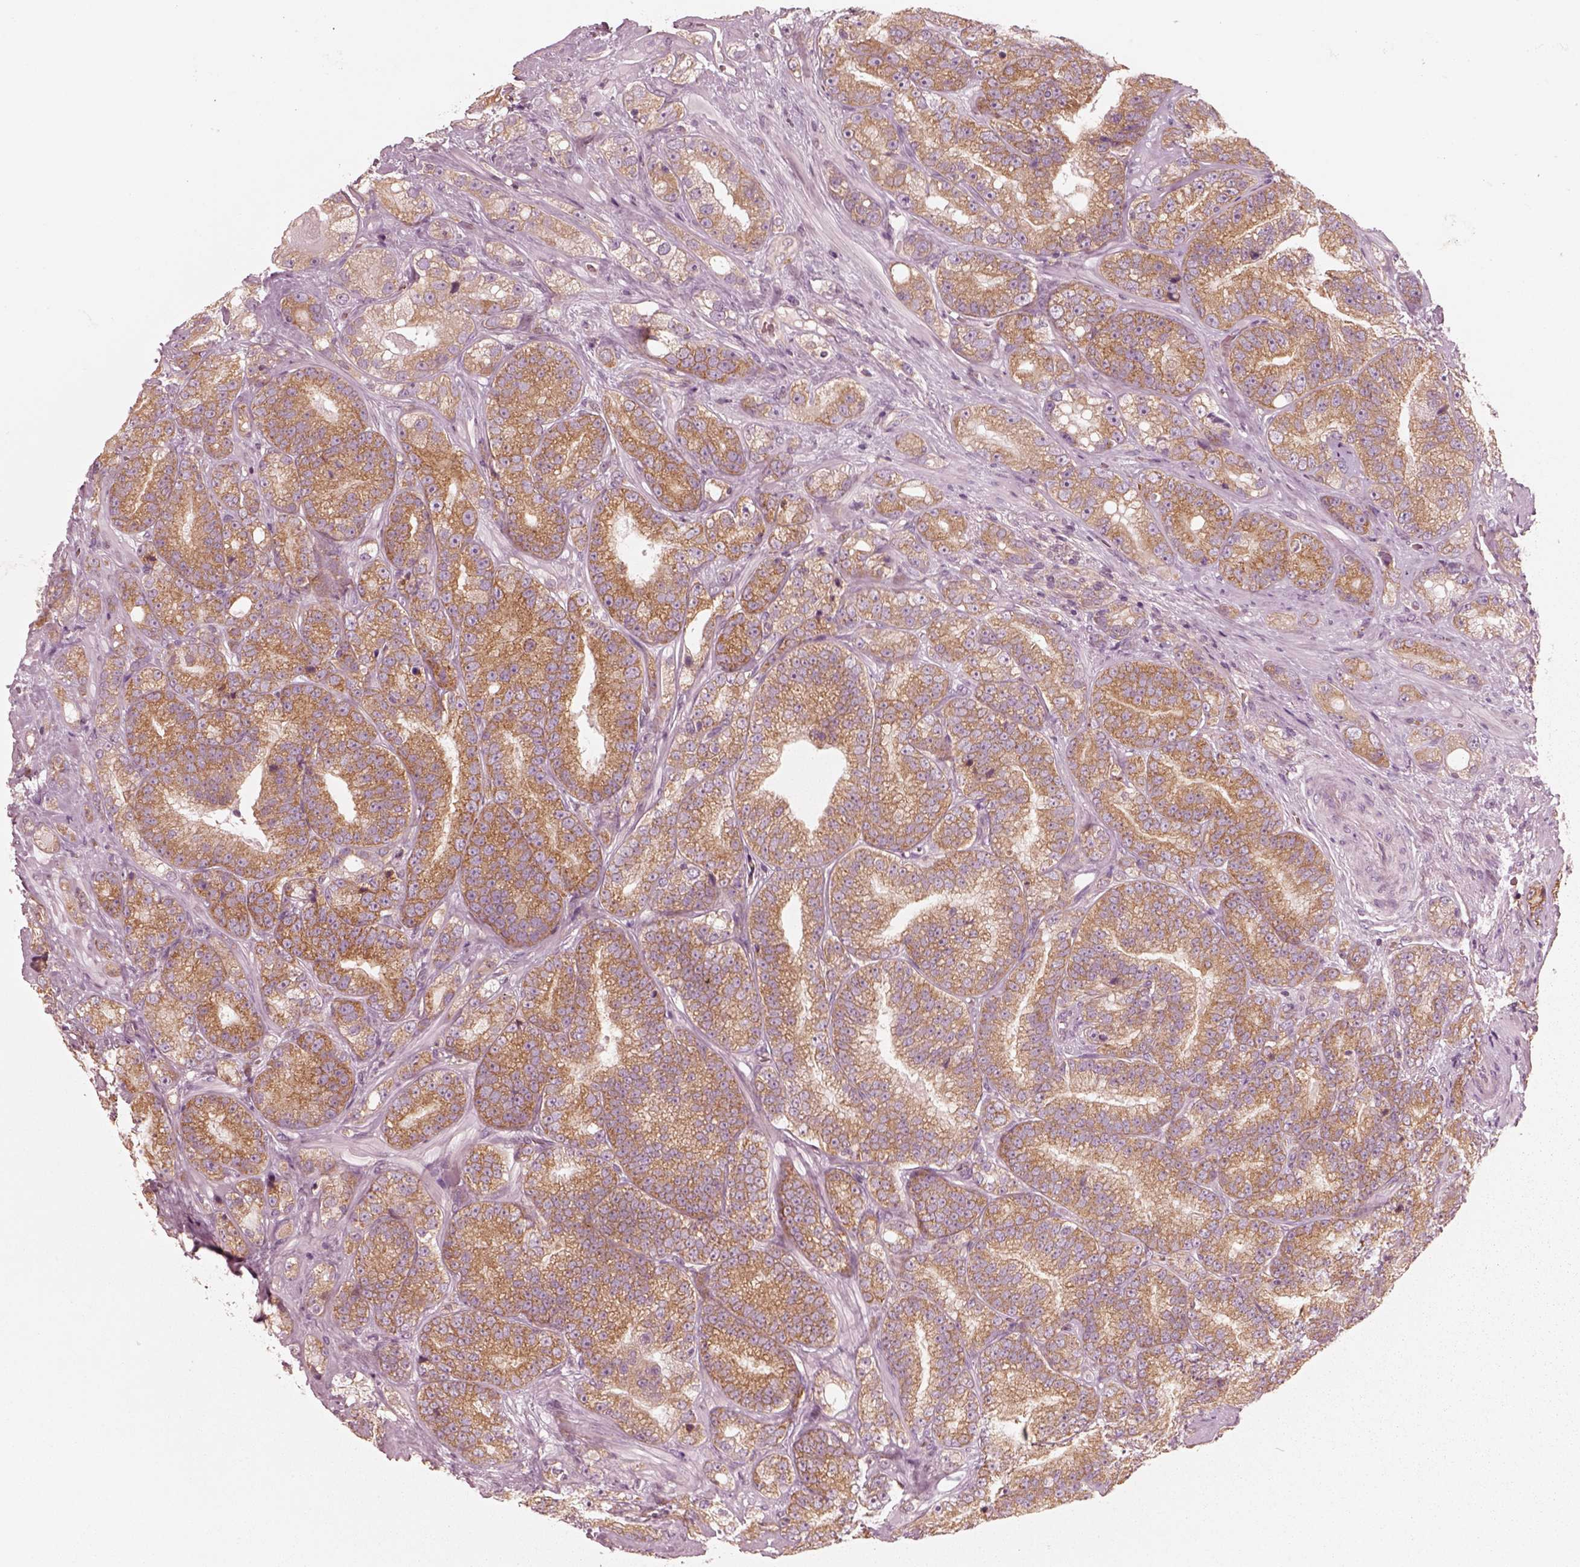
{"staining": {"intensity": "moderate", "quantity": "25%-75%", "location": "cytoplasmic/membranous"}, "tissue": "prostate cancer", "cell_type": "Tumor cells", "image_type": "cancer", "snomed": [{"axis": "morphology", "description": "Adenocarcinoma, NOS"}, {"axis": "topography", "description": "Prostate"}], "caption": "An image of adenocarcinoma (prostate) stained for a protein demonstrates moderate cytoplasmic/membranous brown staining in tumor cells.", "gene": "CNOT2", "patient": {"sex": "male", "age": 63}}